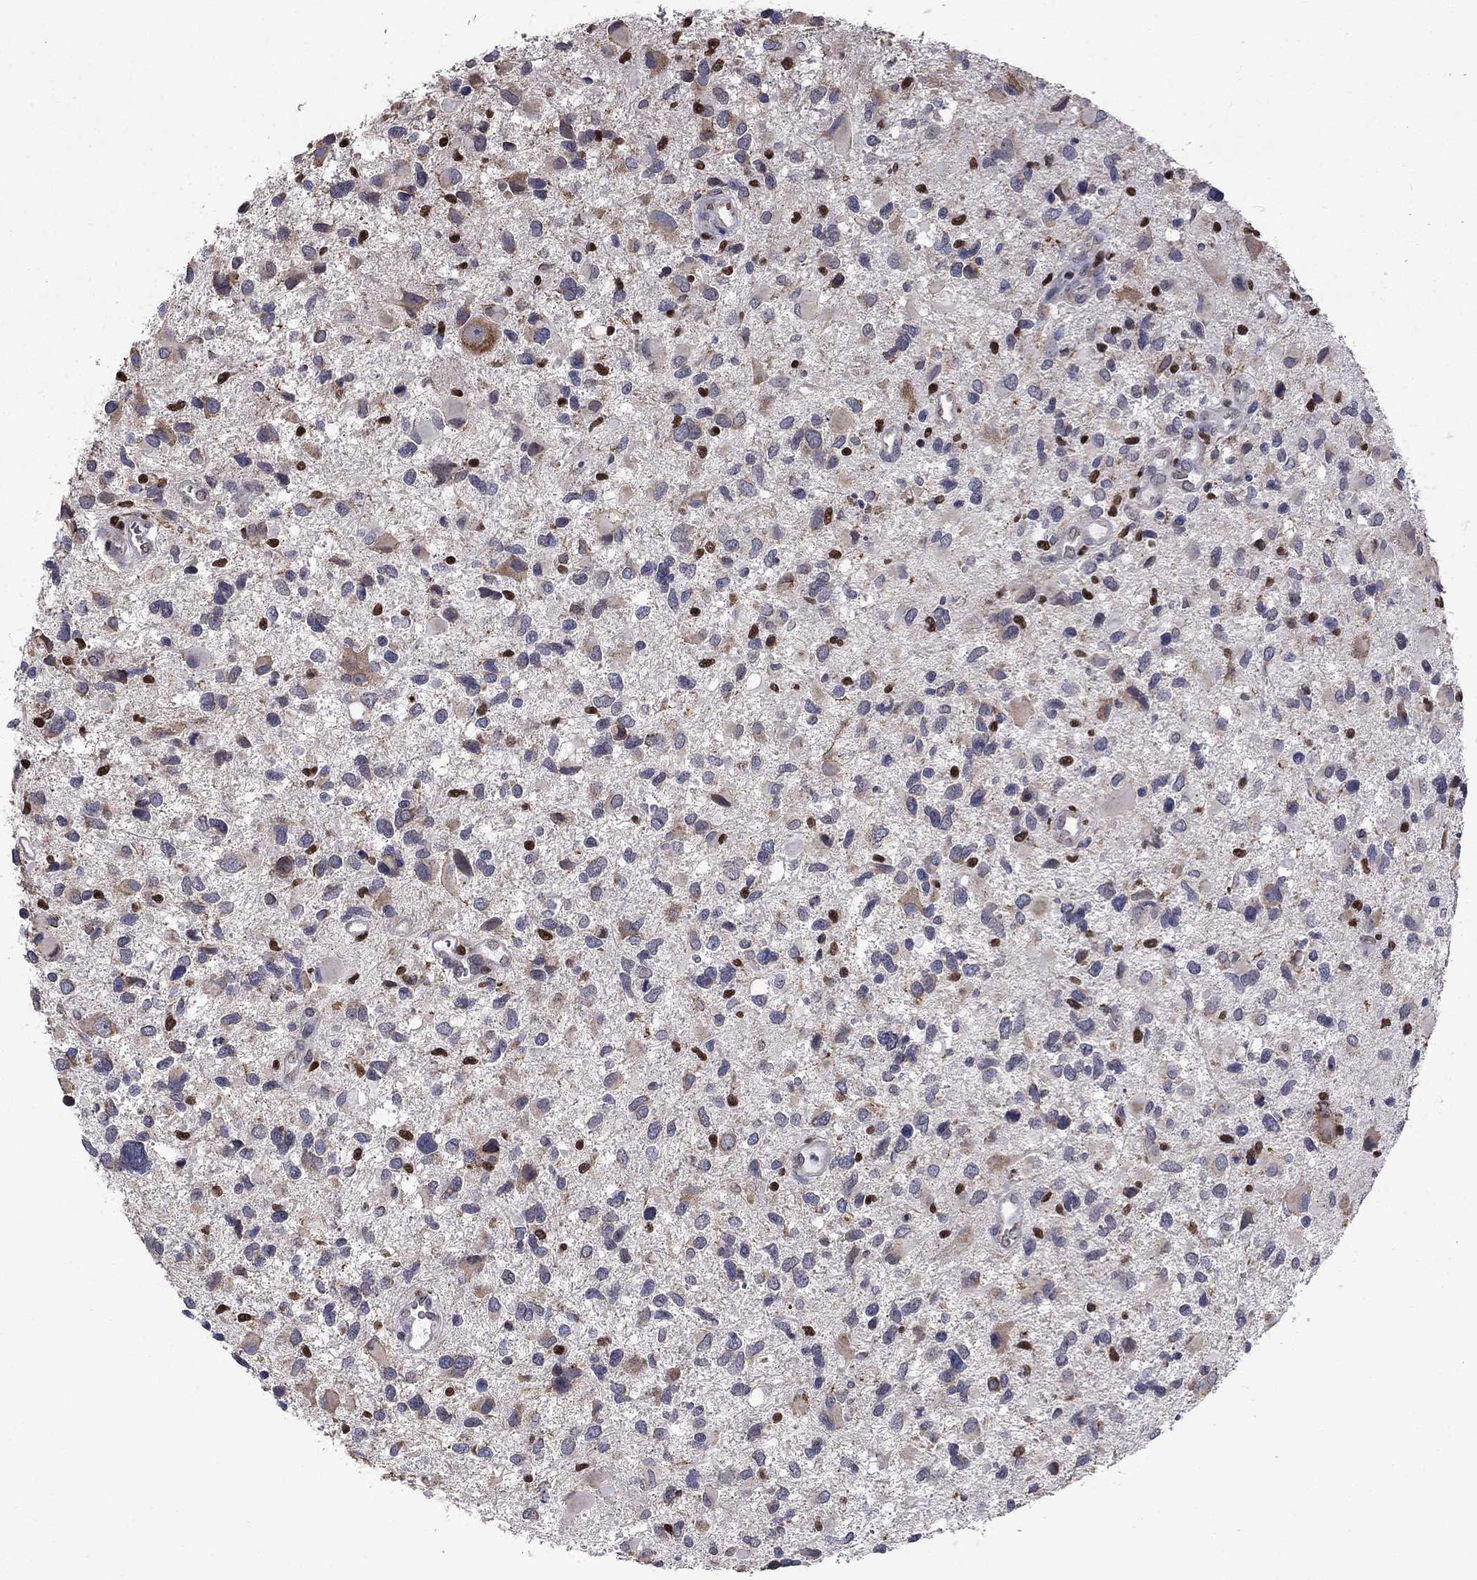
{"staining": {"intensity": "weak", "quantity": "25%-75%", "location": "cytoplasmic/membranous"}, "tissue": "glioma", "cell_type": "Tumor cells", "image_type": "cancer", "snomed": [{"axis": "morphology", "description": "Glioma, malignant, Low grade"}, {"axis": "topography", "description": "Brain"}], "caption": "Weak cytoplasmic/membranous protein positivity is identified in about 25%-75% of tumor cells in glioma.", "gene": "HSPB2", "patient": {"sex": "female", "age": 32}}